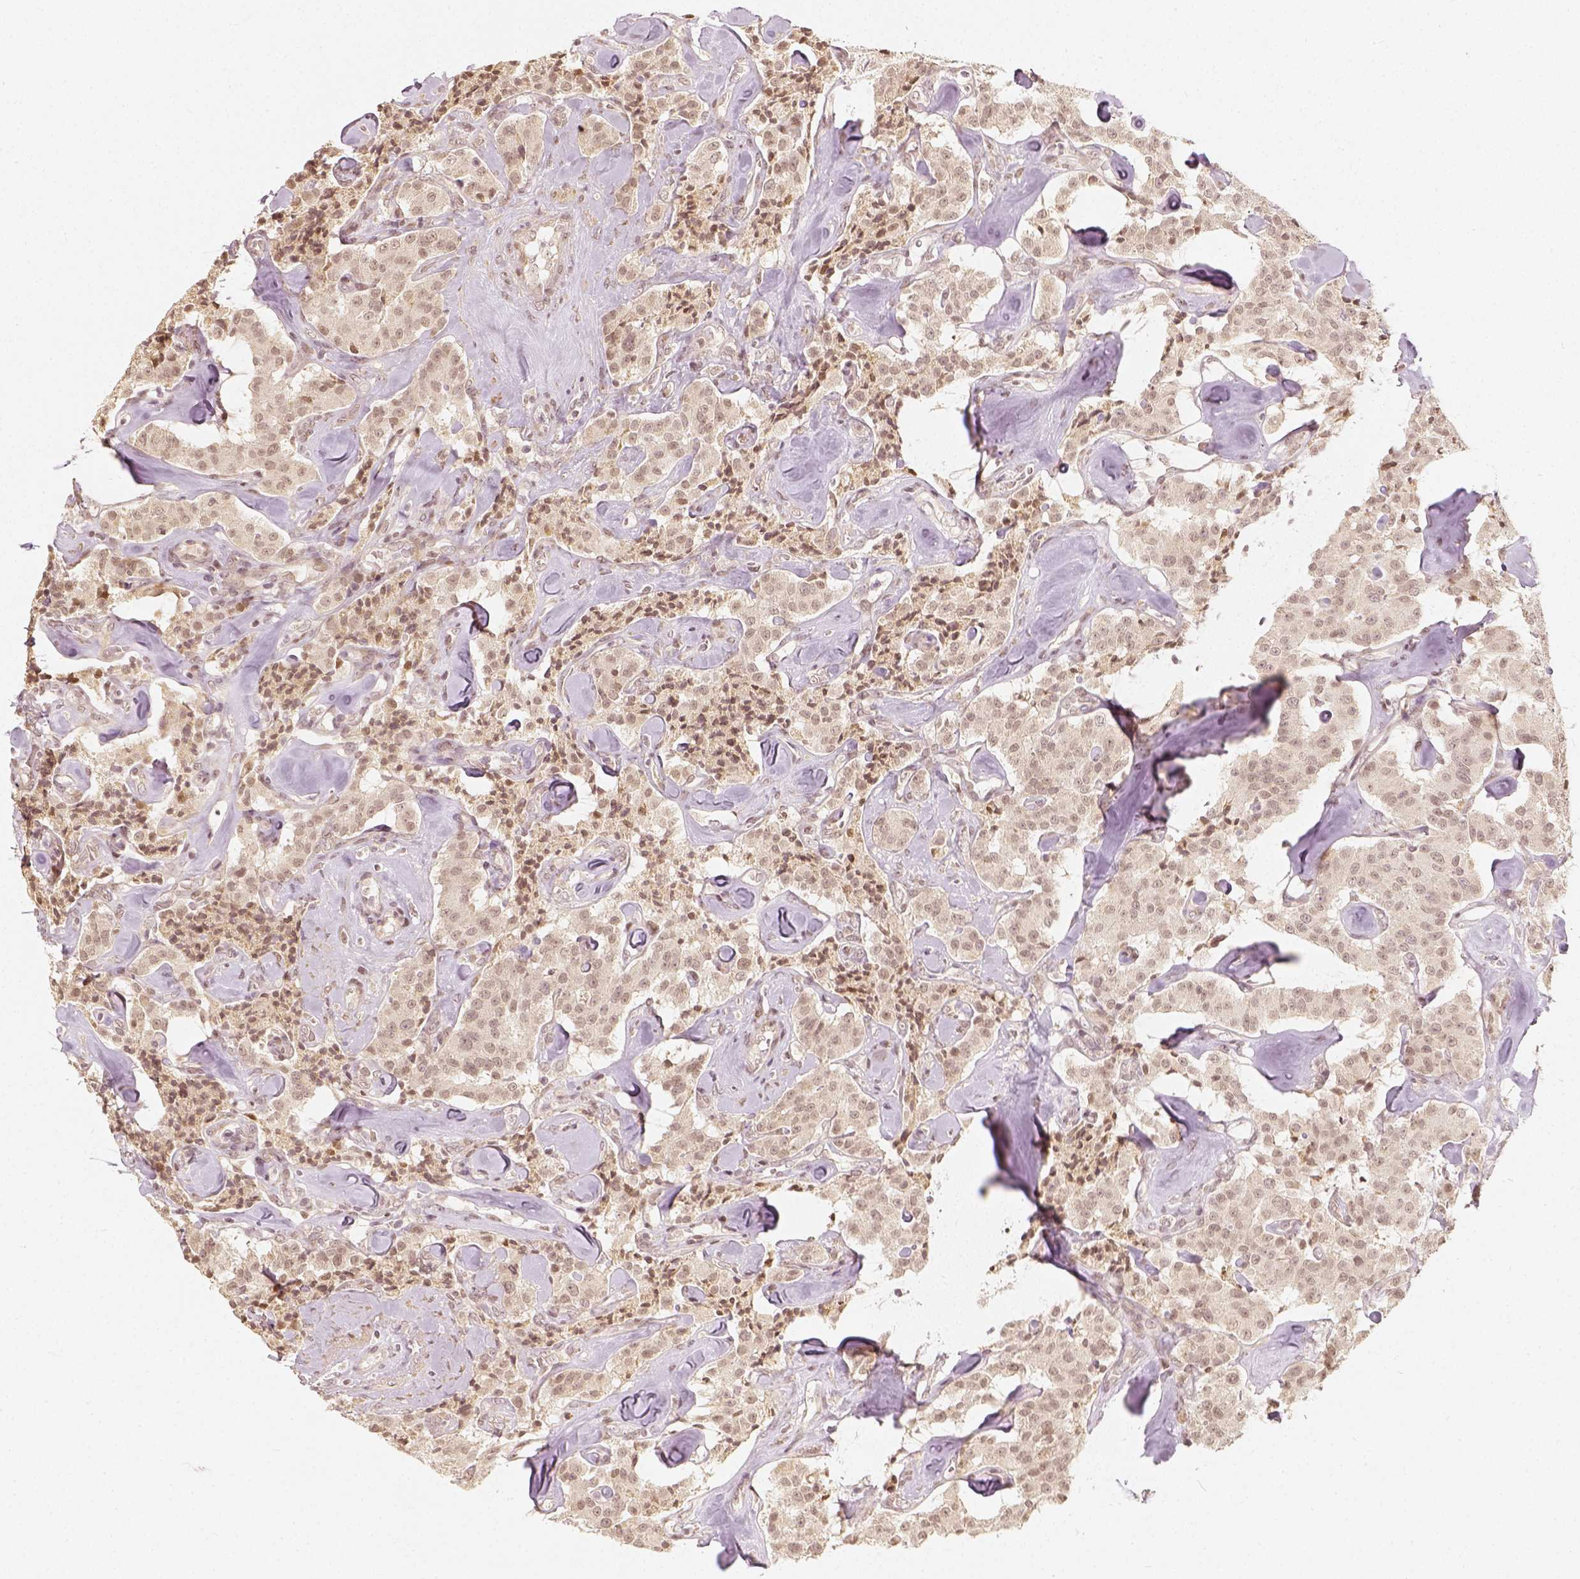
{"staining": {"intensity": "weak", "quantity": ">75%", "location": "nuclear"}, "tissue": "carcinoid", "cell_type": "Tumor cells", "image_type": "cancer", "snomed": [{"axis": "morphology", "description": "Carcinoid, malignant, NOS"}, {"axis": "topography", "description": "Pancreas"}], "caption": "Tumor cells exhibit weak nuclear expression in about >75% of cells in carcinoid (malignant).", "gene": "ZMAT3", "patient": {"sex": "male", "age": 41}}